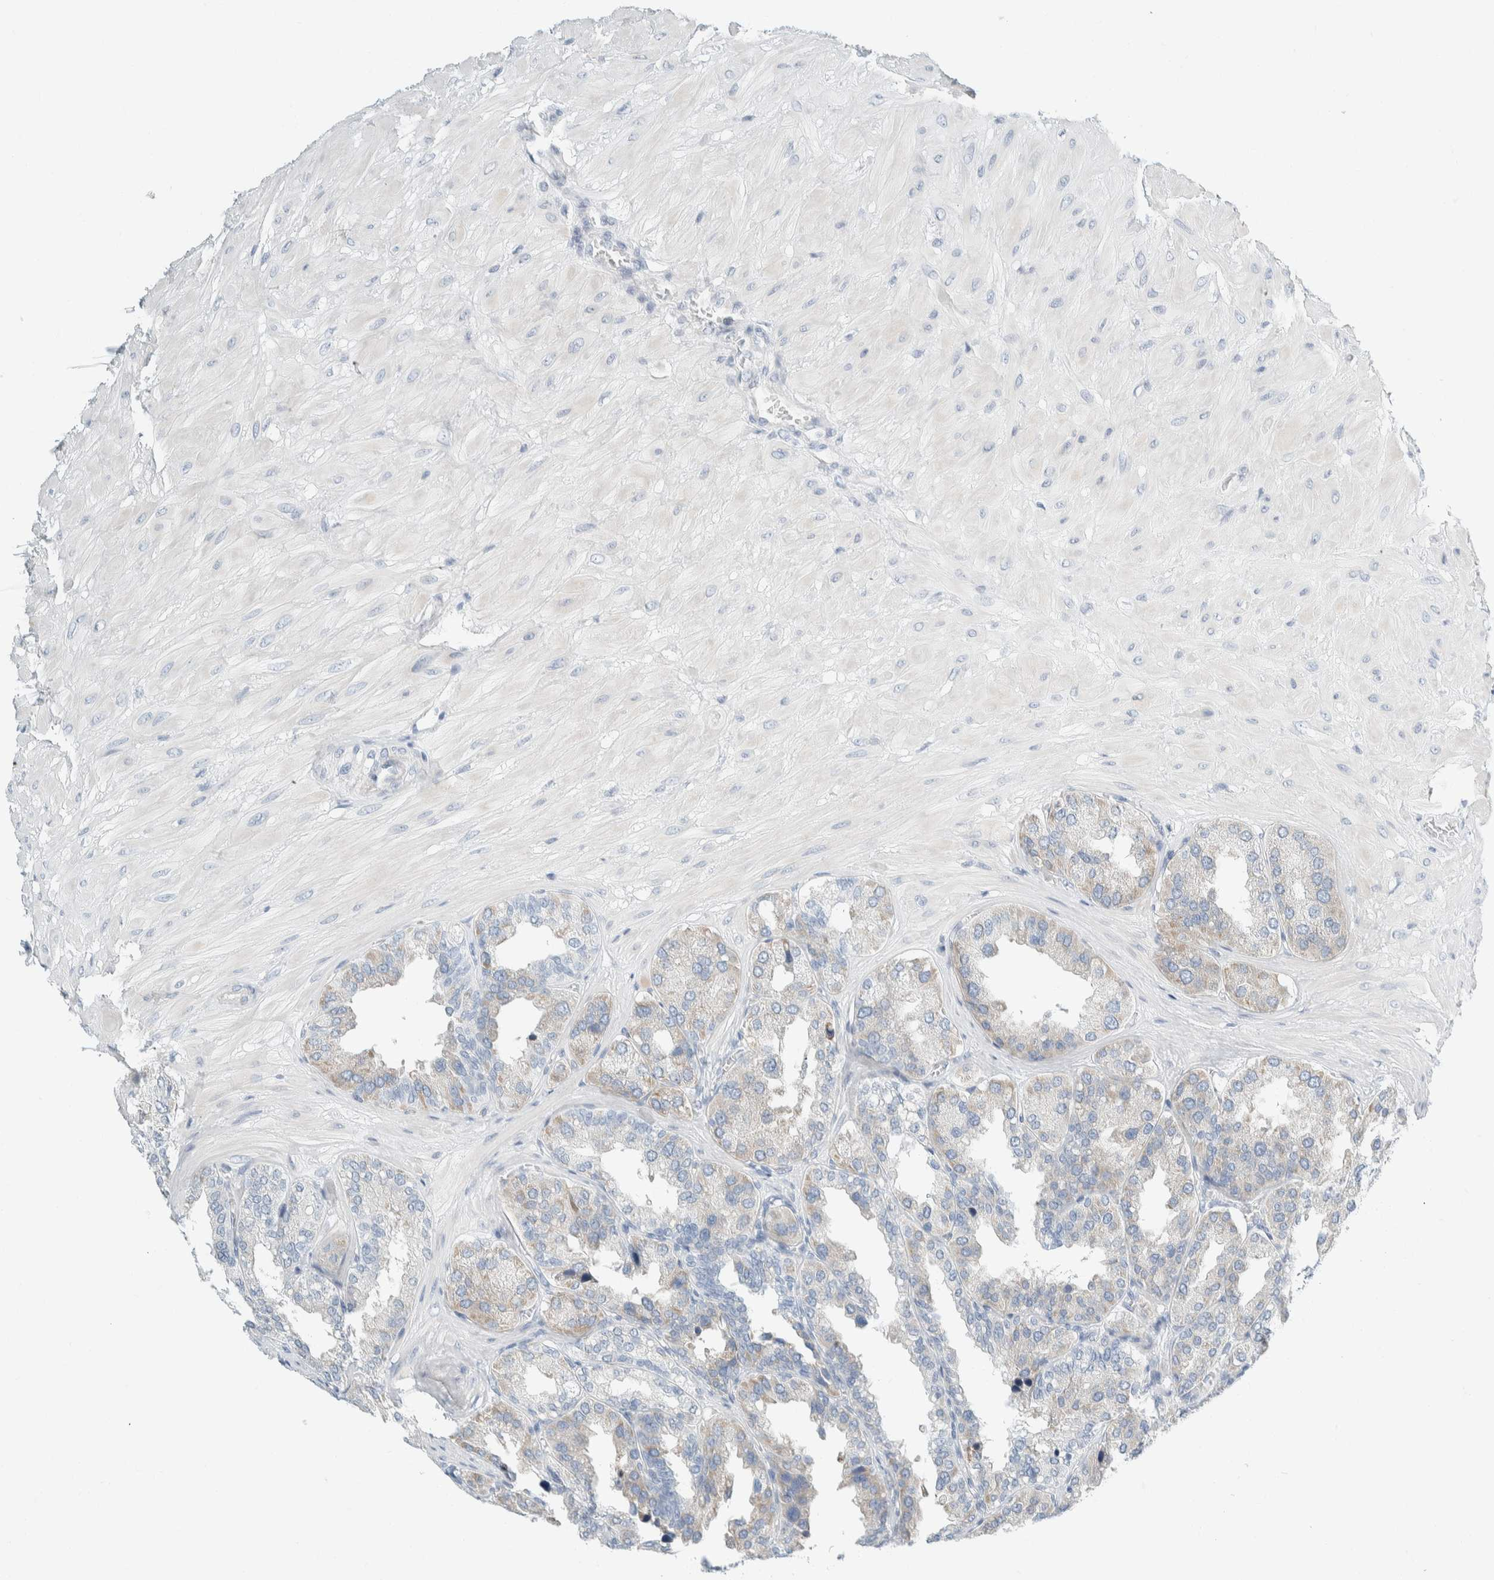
{"staining": {"intensity": "negative", "quantity": "none", "location": "none"}, "tissue": "seminal vesicle", "cell_type": "Glandular cells", "image_type": "normal", "snomed": [{"axis": "morphology", "description": "Normal tissue, NOS"}, {"axis": "topography", "description": "Prostate"}, {"axis": "topography", "description": "Seminal veicle"}], "caption": "Immunohistochemical staining of normal human seminal vesicle exhibits no significant expression in glandular cells. (DAB immunohistochemistry (IHC) with hematoxylin counter stain).", "gene": "ARHGAP27", "patient": {"sex": "male", "age": 51}}